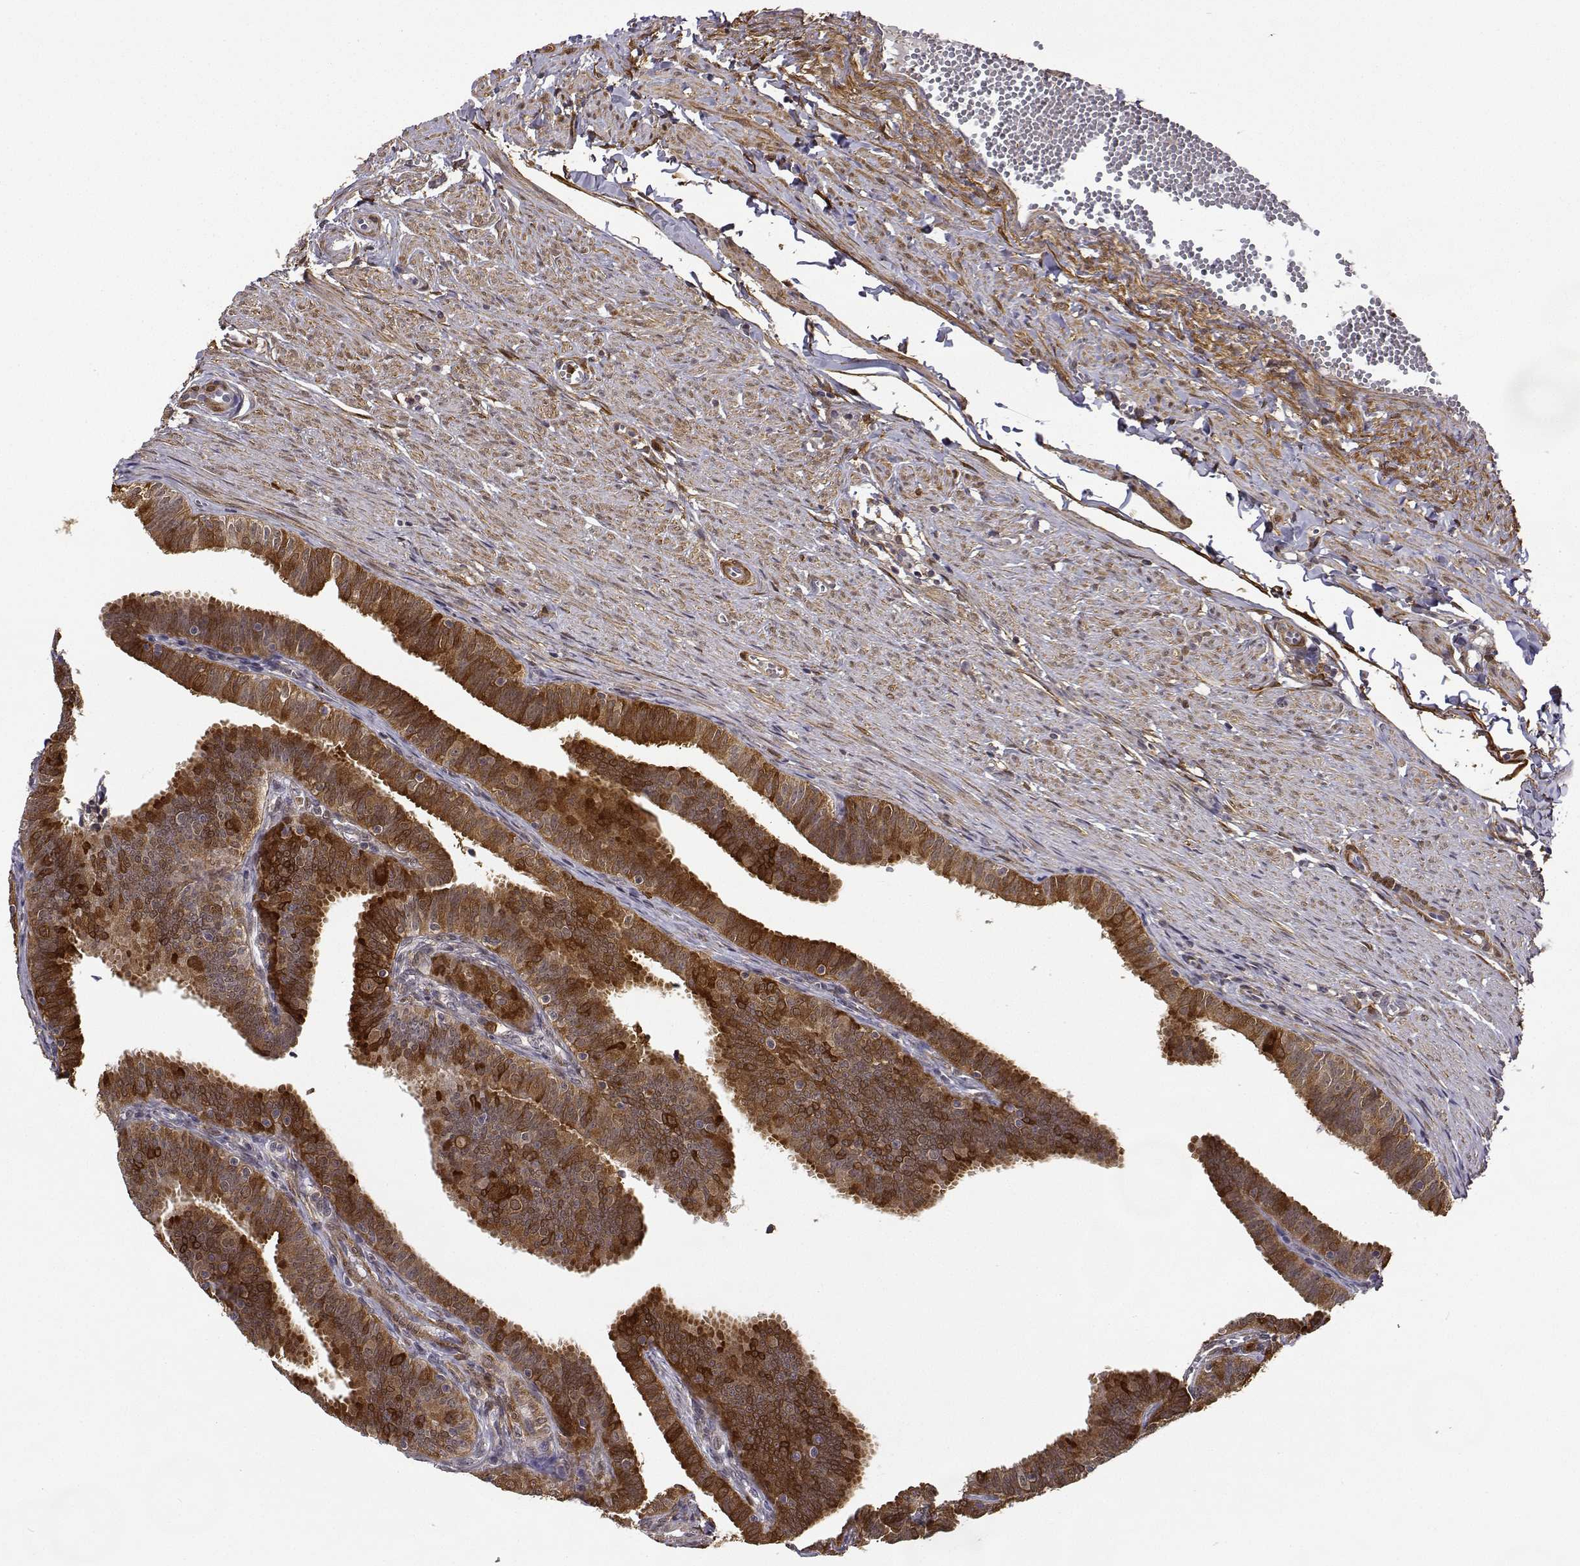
{"staining": {"intensity": "moderate", "quantity": "25%-75%", "location": "cytoplasmic/membranous"}, "tissue": "fallopian tube", "cell_type": "Glandular cells", "image_type": "normal", "snomed": [{"axis": "morphology", "description": "Normal tissue, NOS"}, {"axis": "topography", "description": "Fallopian tube"}], "caption": "Moderate cytoplasmic/membranous expression is seen in about 25%-75% of glandular cells in normal fallopian tube. (brown staining indicates protein expression, while blue staining denotes nuclei).", "gene": "PHGDH", "patient": {"sex": "female", "age": 25}}